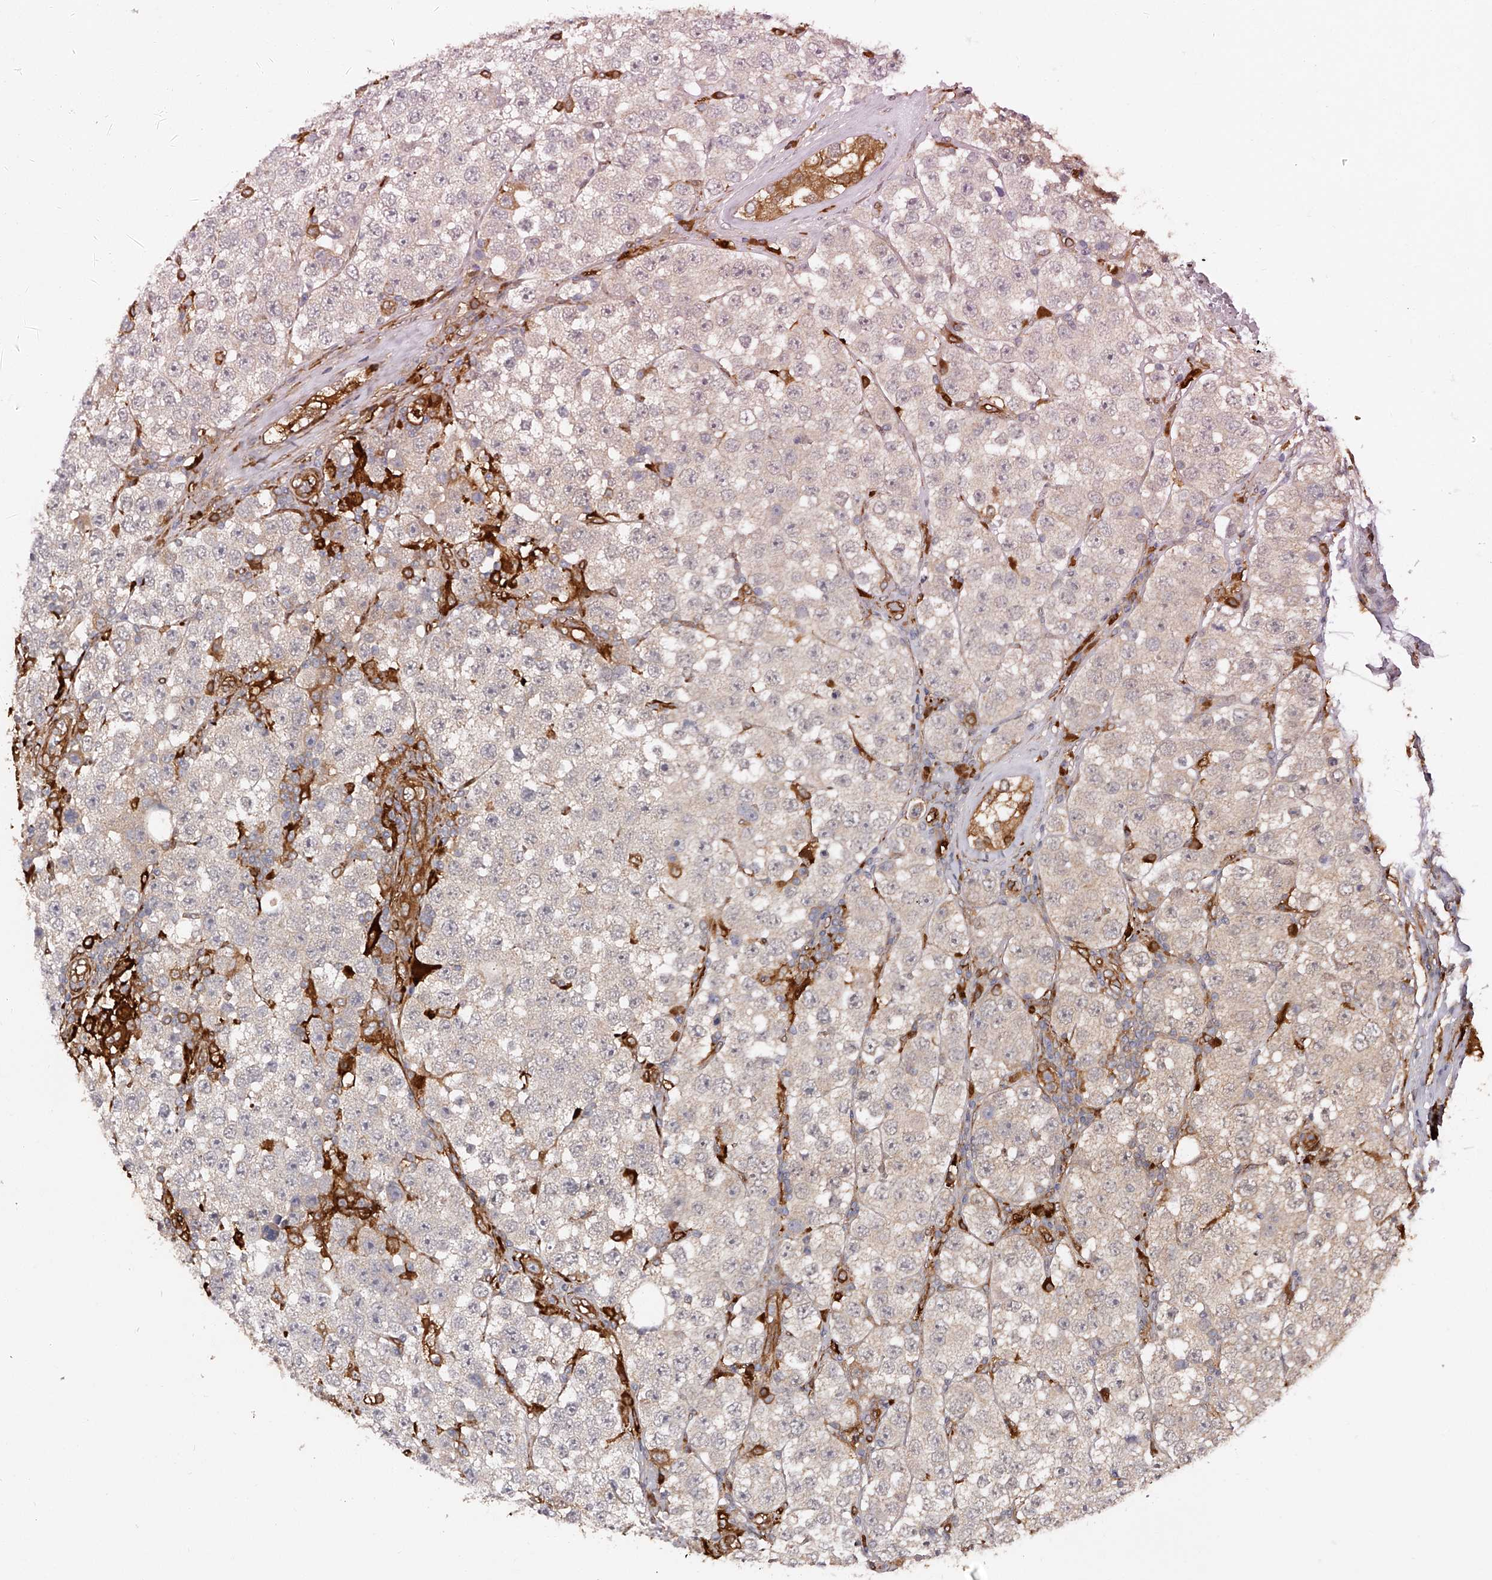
{"staining": {"intensity": "weak", "quantity": "<25%", "location": "cytoplasmic/membranous"}, "tissue": "testis cancer", "cell_type": "Tumor cells", "image_type": "cancer", "snomed": [{"axis": "morphology", "description": "Seminoma, NOS"}, {"axis": "topography", "description": "Testis"}], "caption": "Testis seminoma was stained to show a protein in brown. There is no significant staining in tumor cells.", "gene": "LAP3", "patient": {"sex": "male", "age": 28}}